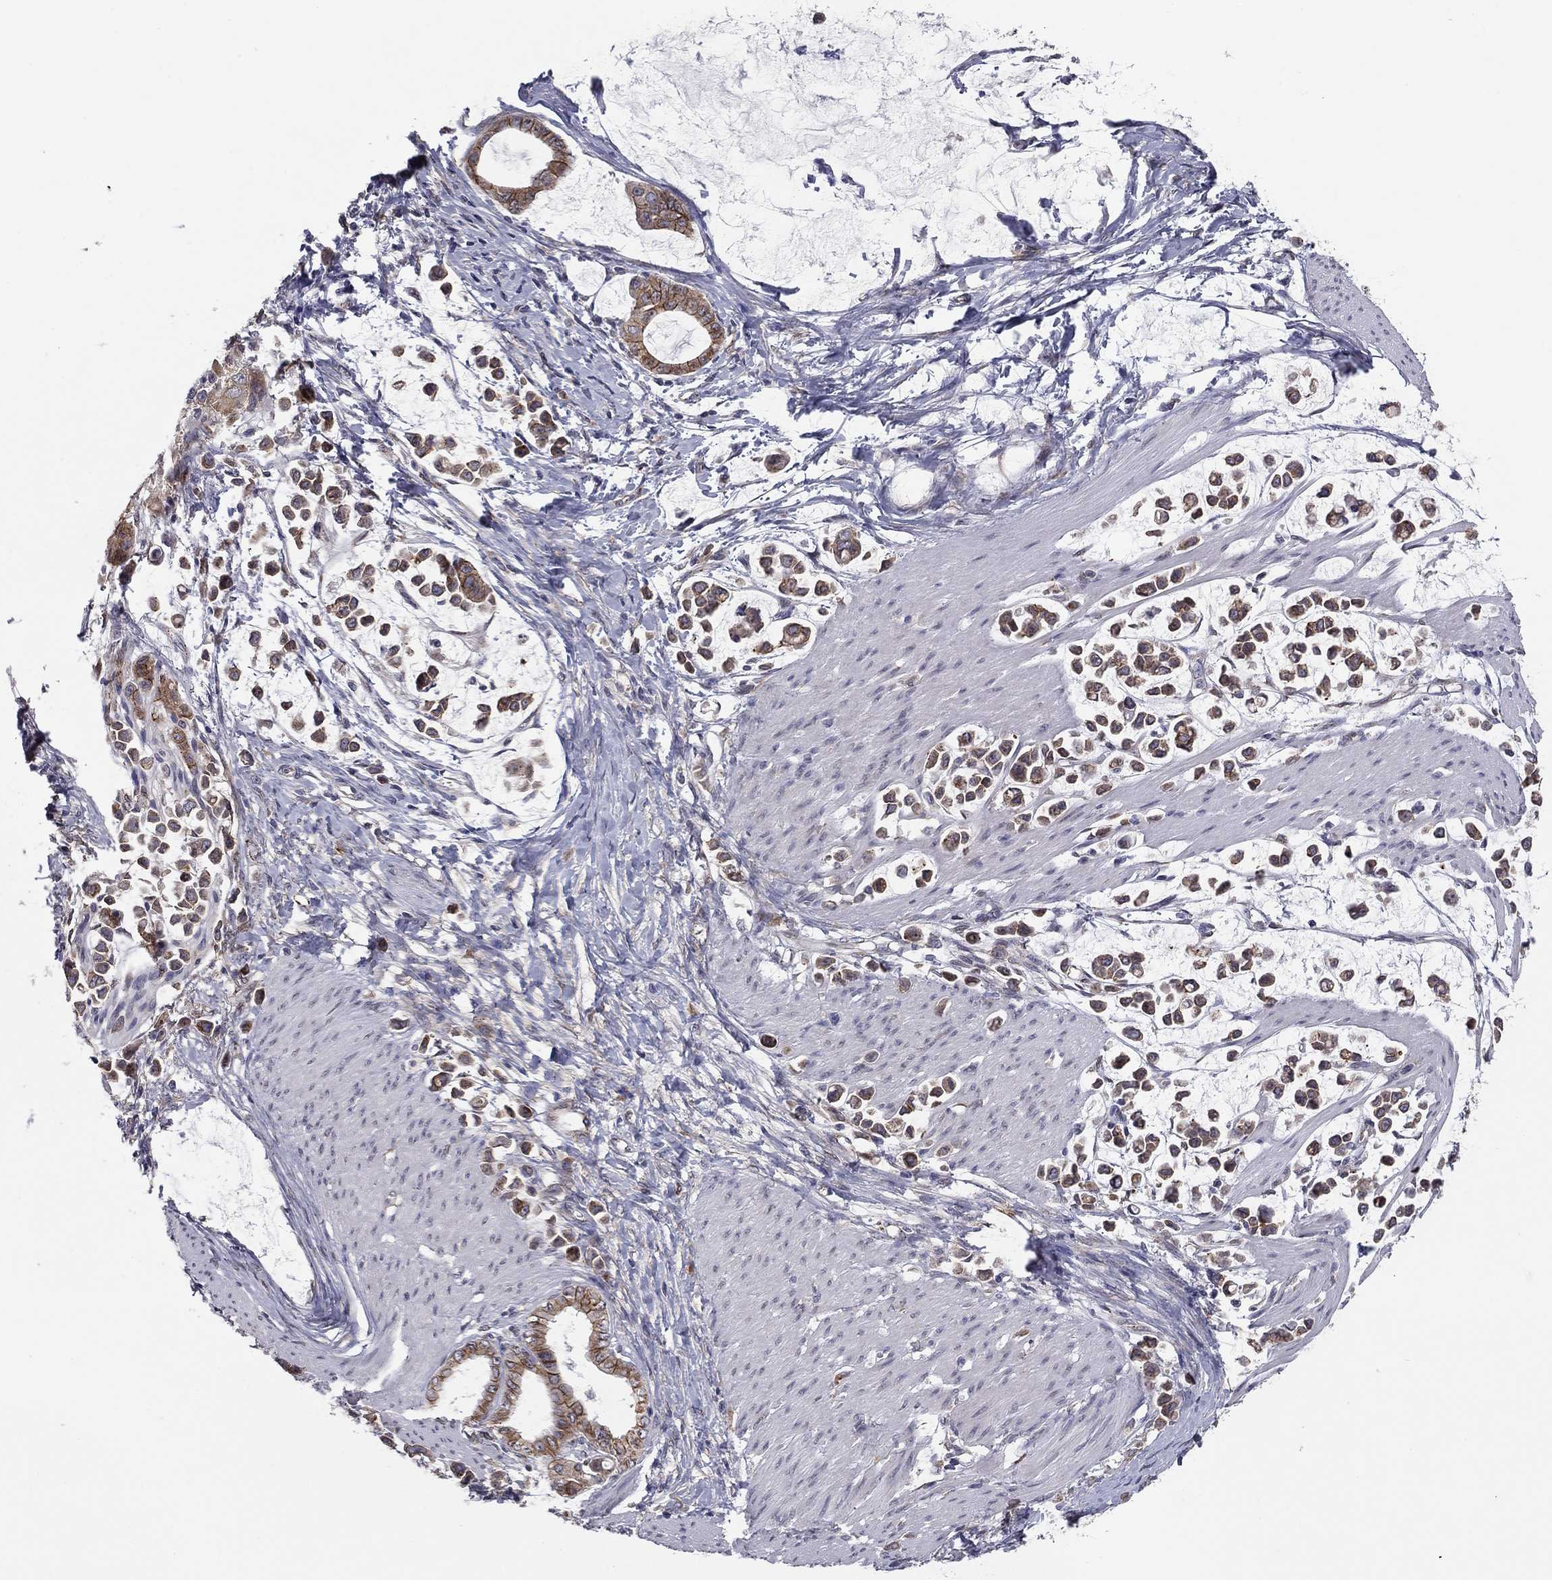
{"staining": {"intensity": "moderate", "quantity": "25%-75%", "location": "cytoplasmic/membranous"}, "tissue": "stomach cancer", "cell_type": "Tumor cells", "image_type": "cancer", "snomed": [{"axis": "morphology", "description": "Adenocarcinoma, NOS"}, {"axis": "topography", "description": "Stomach"}], "caption": "High-power microscopy captured an immunohistochemistry (IHC) photomicrograph of stomach cancer, revealing moderate cytoplasmic/membranous positivity in approximately 25%-75% of tumor cells.", "gene": "YIF1A", "patient": {"sex": "male", "age": 82}}